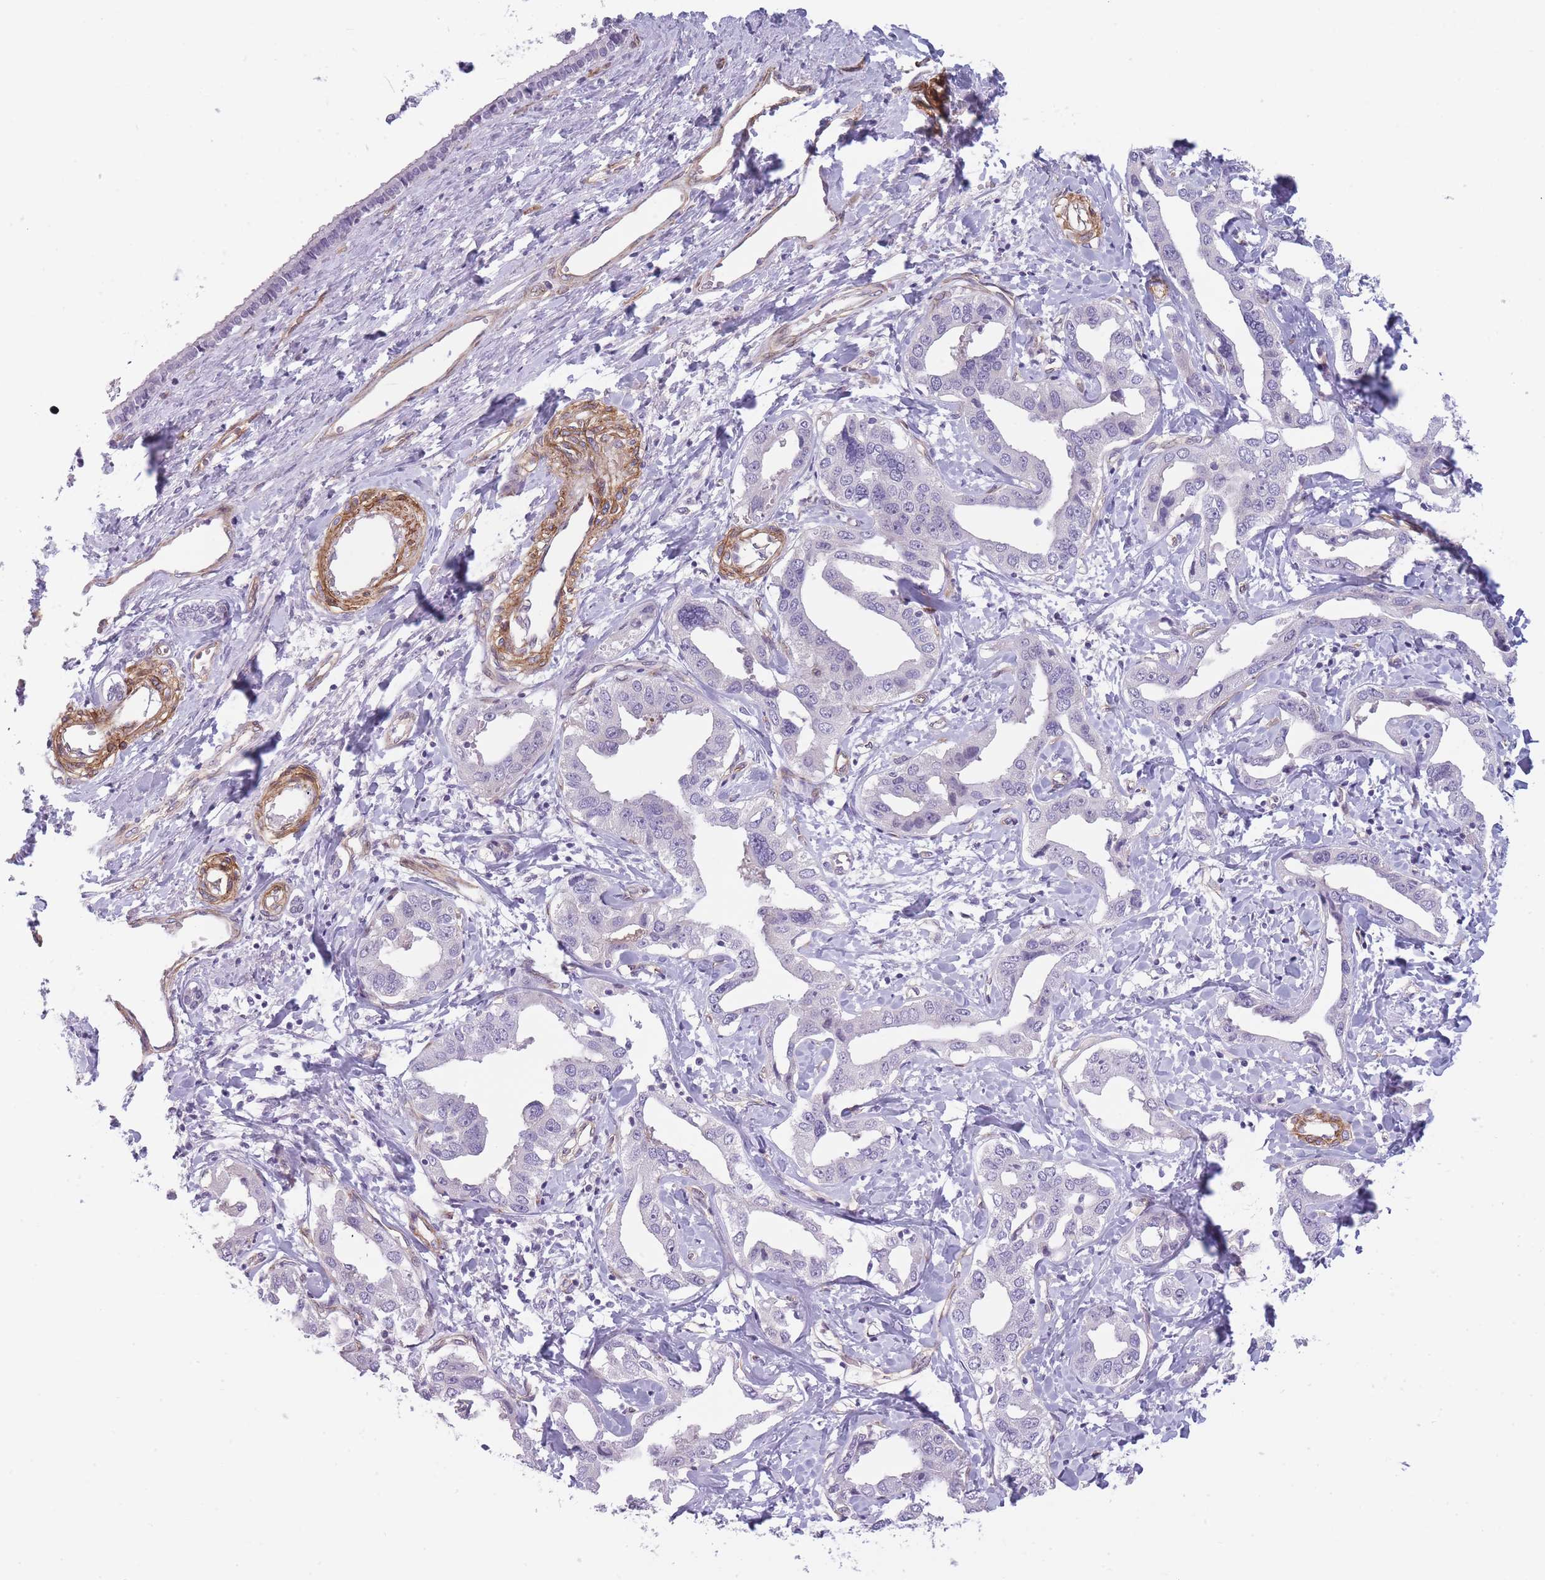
{"staining": {"intensity": "negative", "quantity": "none", "location": "none"}, "tissue": "liver cancer", "cell_type": "Tumor cells", "image_type": "cancer", "snomed": [{"axis": "morphology", "description": "Cholangiocarcinoma"}, {"axis": "topography", "description": "Liver"}], "caption": "An image of human cholangiocarcinoma (liver) is negative for staining in tumor cells. Brightfield microscopy of IHC stained with DAB (brown) and hematoxylin (blue), captured at high magnification.", "gene": "OR6B3", "patient": {"sex": "male", "age": 59}}